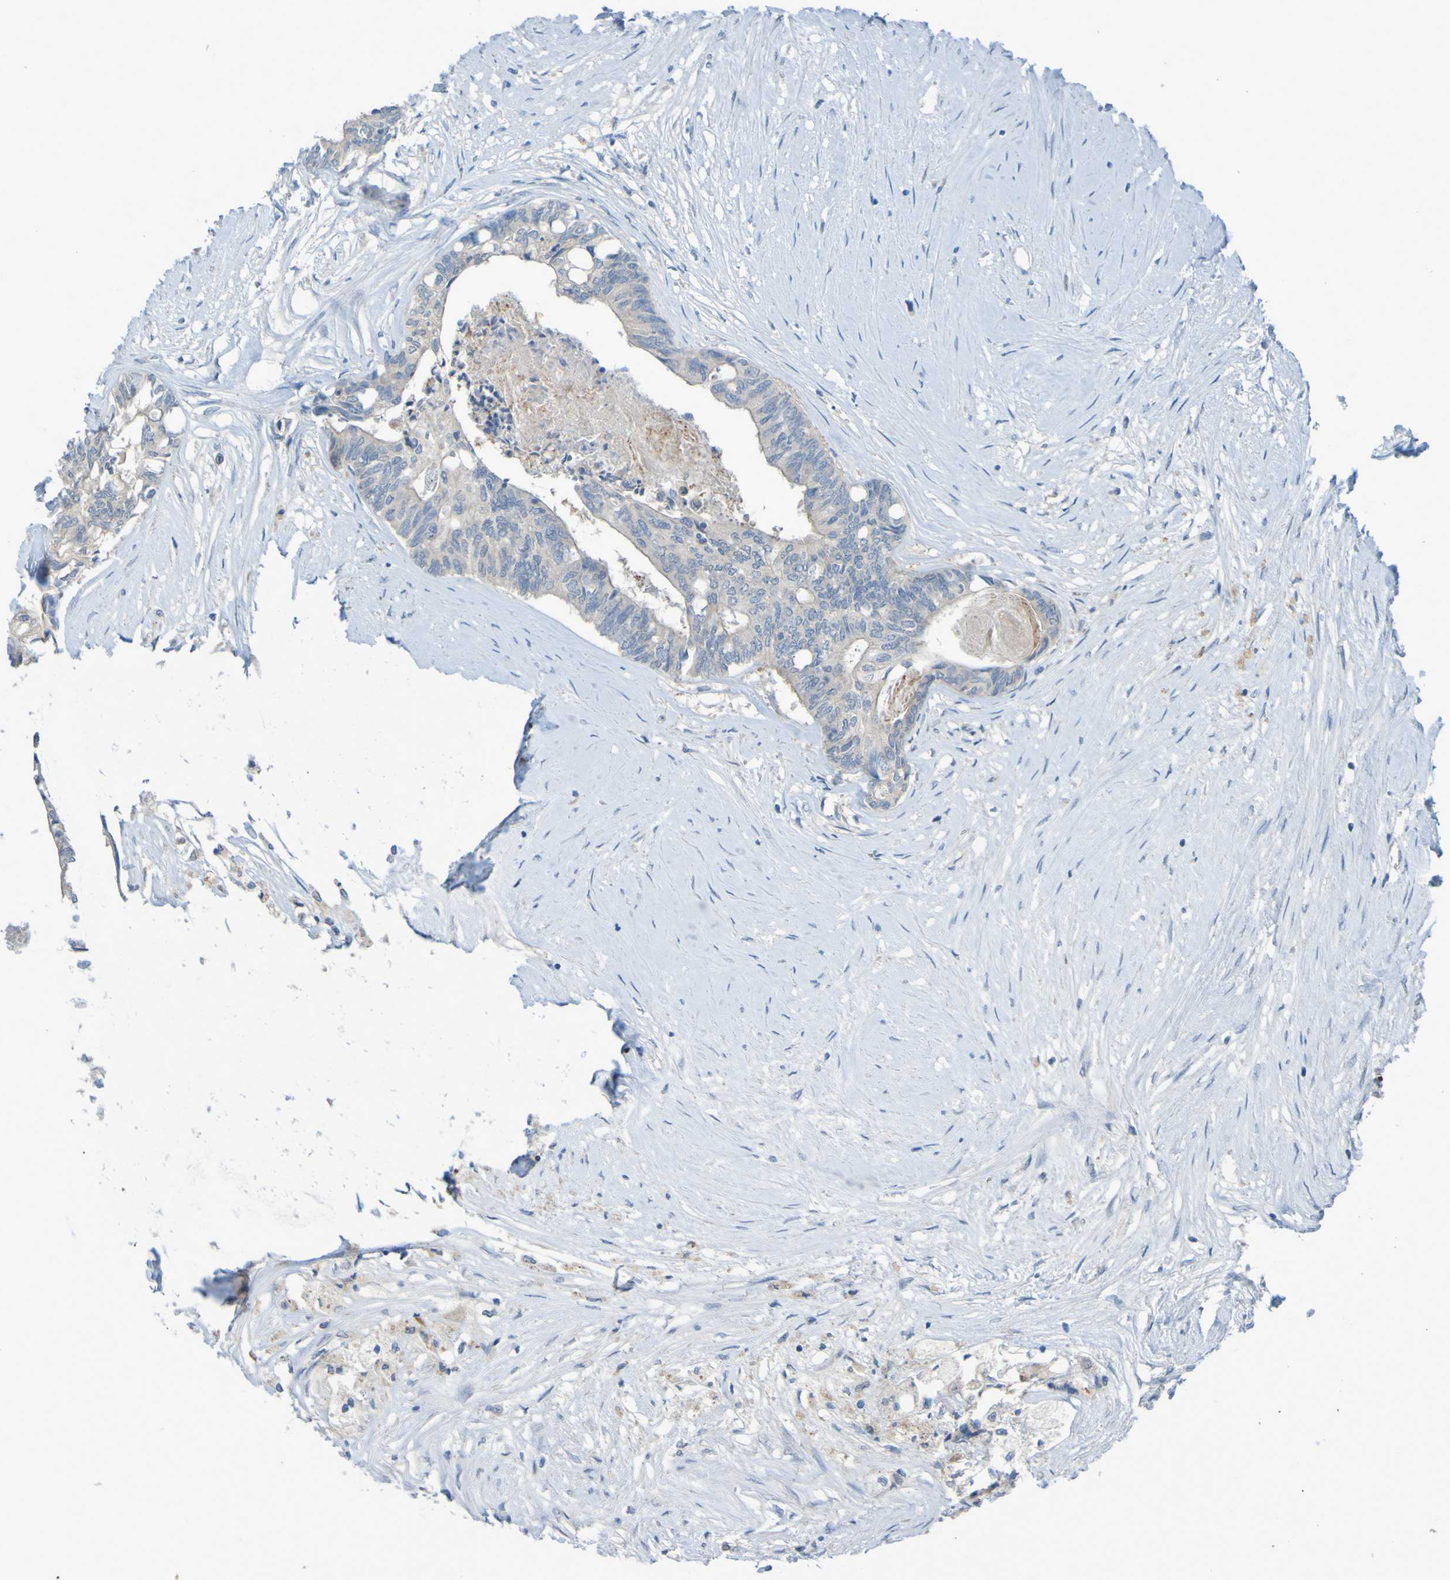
{"staining": {"intensity": "negative", "quantity": "none", "location": "none"}, "tissue": "colorectal cancer", "cell_type": "Tumor cells", "image_type": "cancer", "snomed": [{"axis": "morphology", "description": "Adenocarcinoma, NOS"}, {"axis": "topography", "description": "Rectum"}], "caption": "The immunohistochemistry photomicrograph has no significant positivity in tumor cells of adenocarcinoma (colorectal) tissue.", "gene": "NPRL3", "patient": {"sex": "male", "age": 63}}